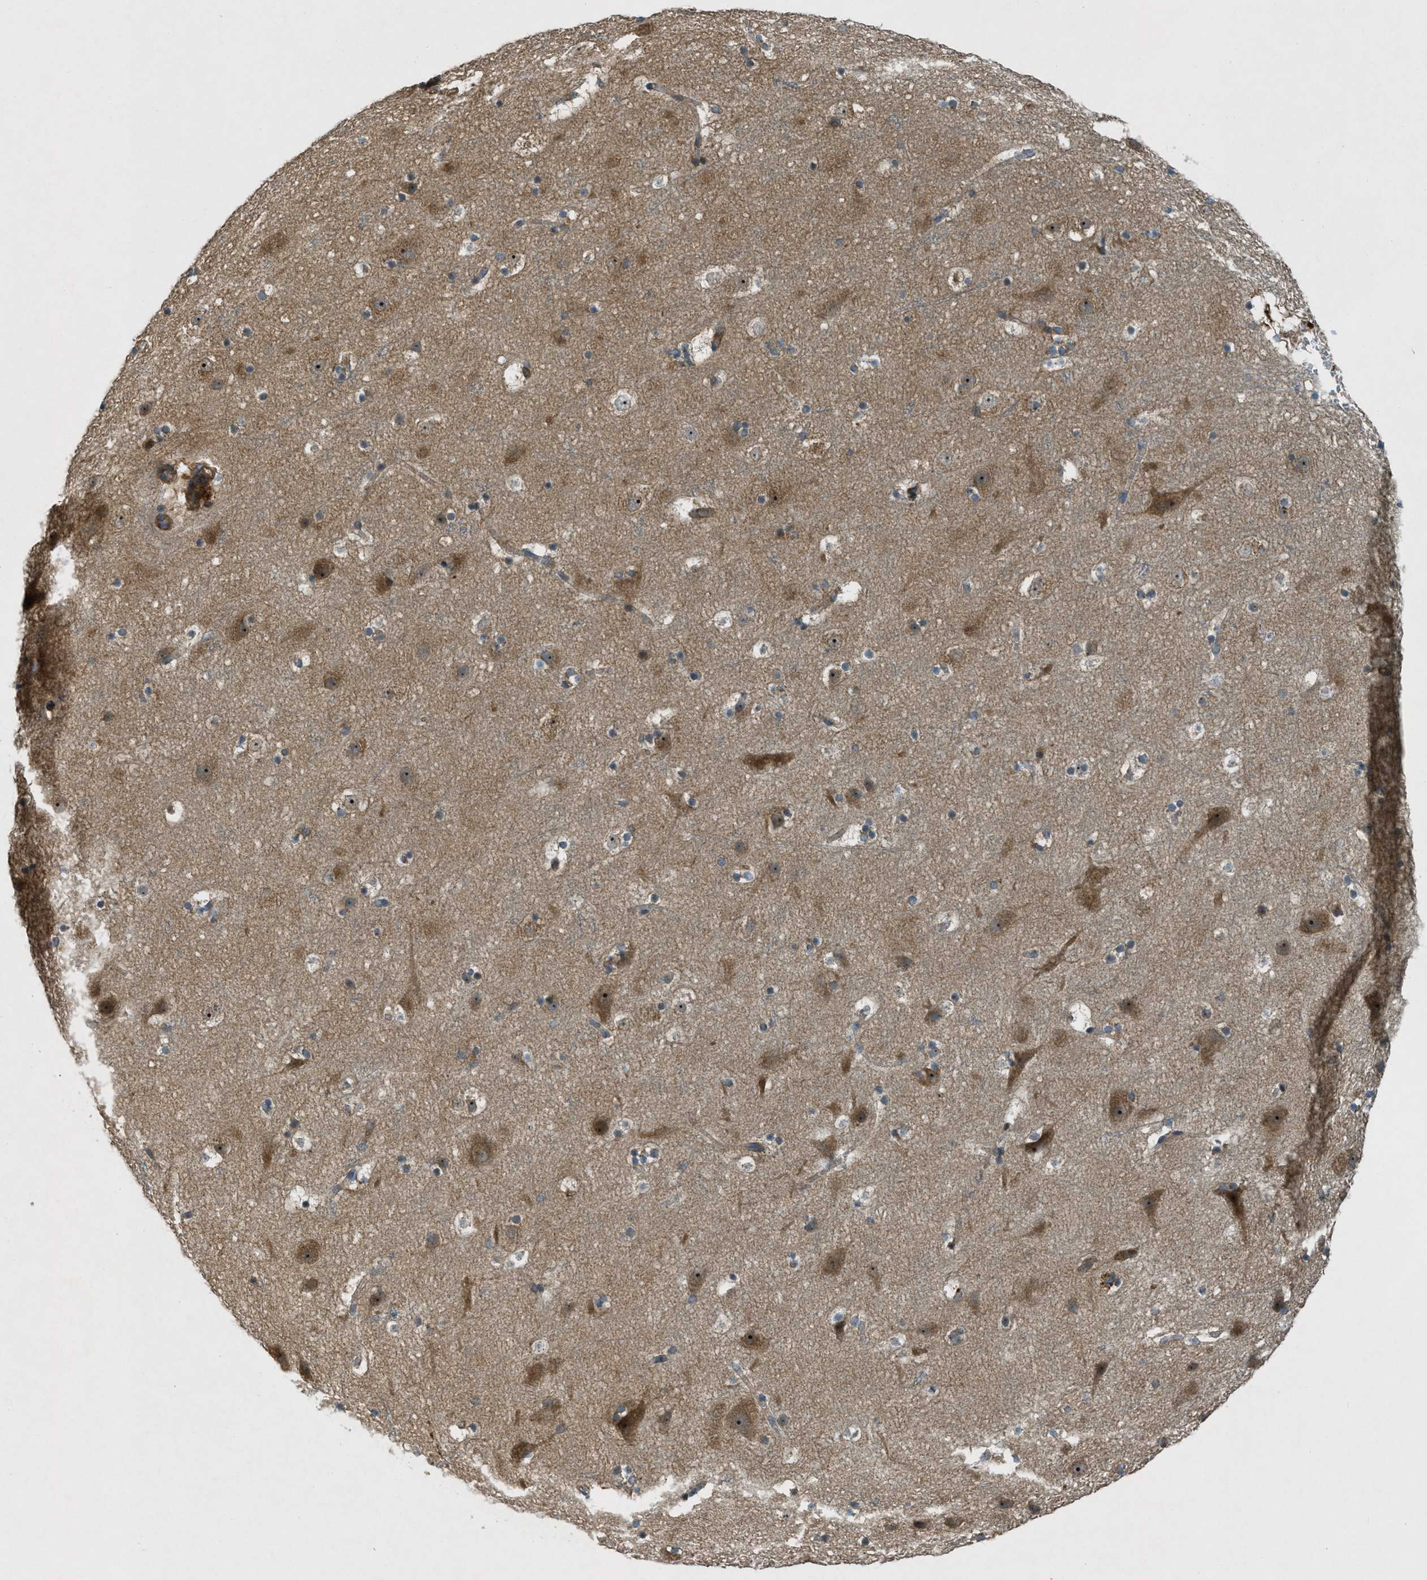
{"staining": {"intensity": "moderate", "quantity": "25%-75%", "location": "cytoplasmic/membranous"}, "tissue": "cerebral cortex", "cell_type": "Endothelial cells", "image_type": "normal", "snomed": [{"axis": "morphology", "description": "Normal tissue, NOS"}, {"axis": "topography", "description": "Cerebral cortex"}], "caption": "Moderate cytoplasmic/membranous positivity is appreciated in approximately 25%-75% of endothelial cells in normal cerebral cortex.", "gene": "VEZT", "patient": {"sex": "male", "age": 45}}